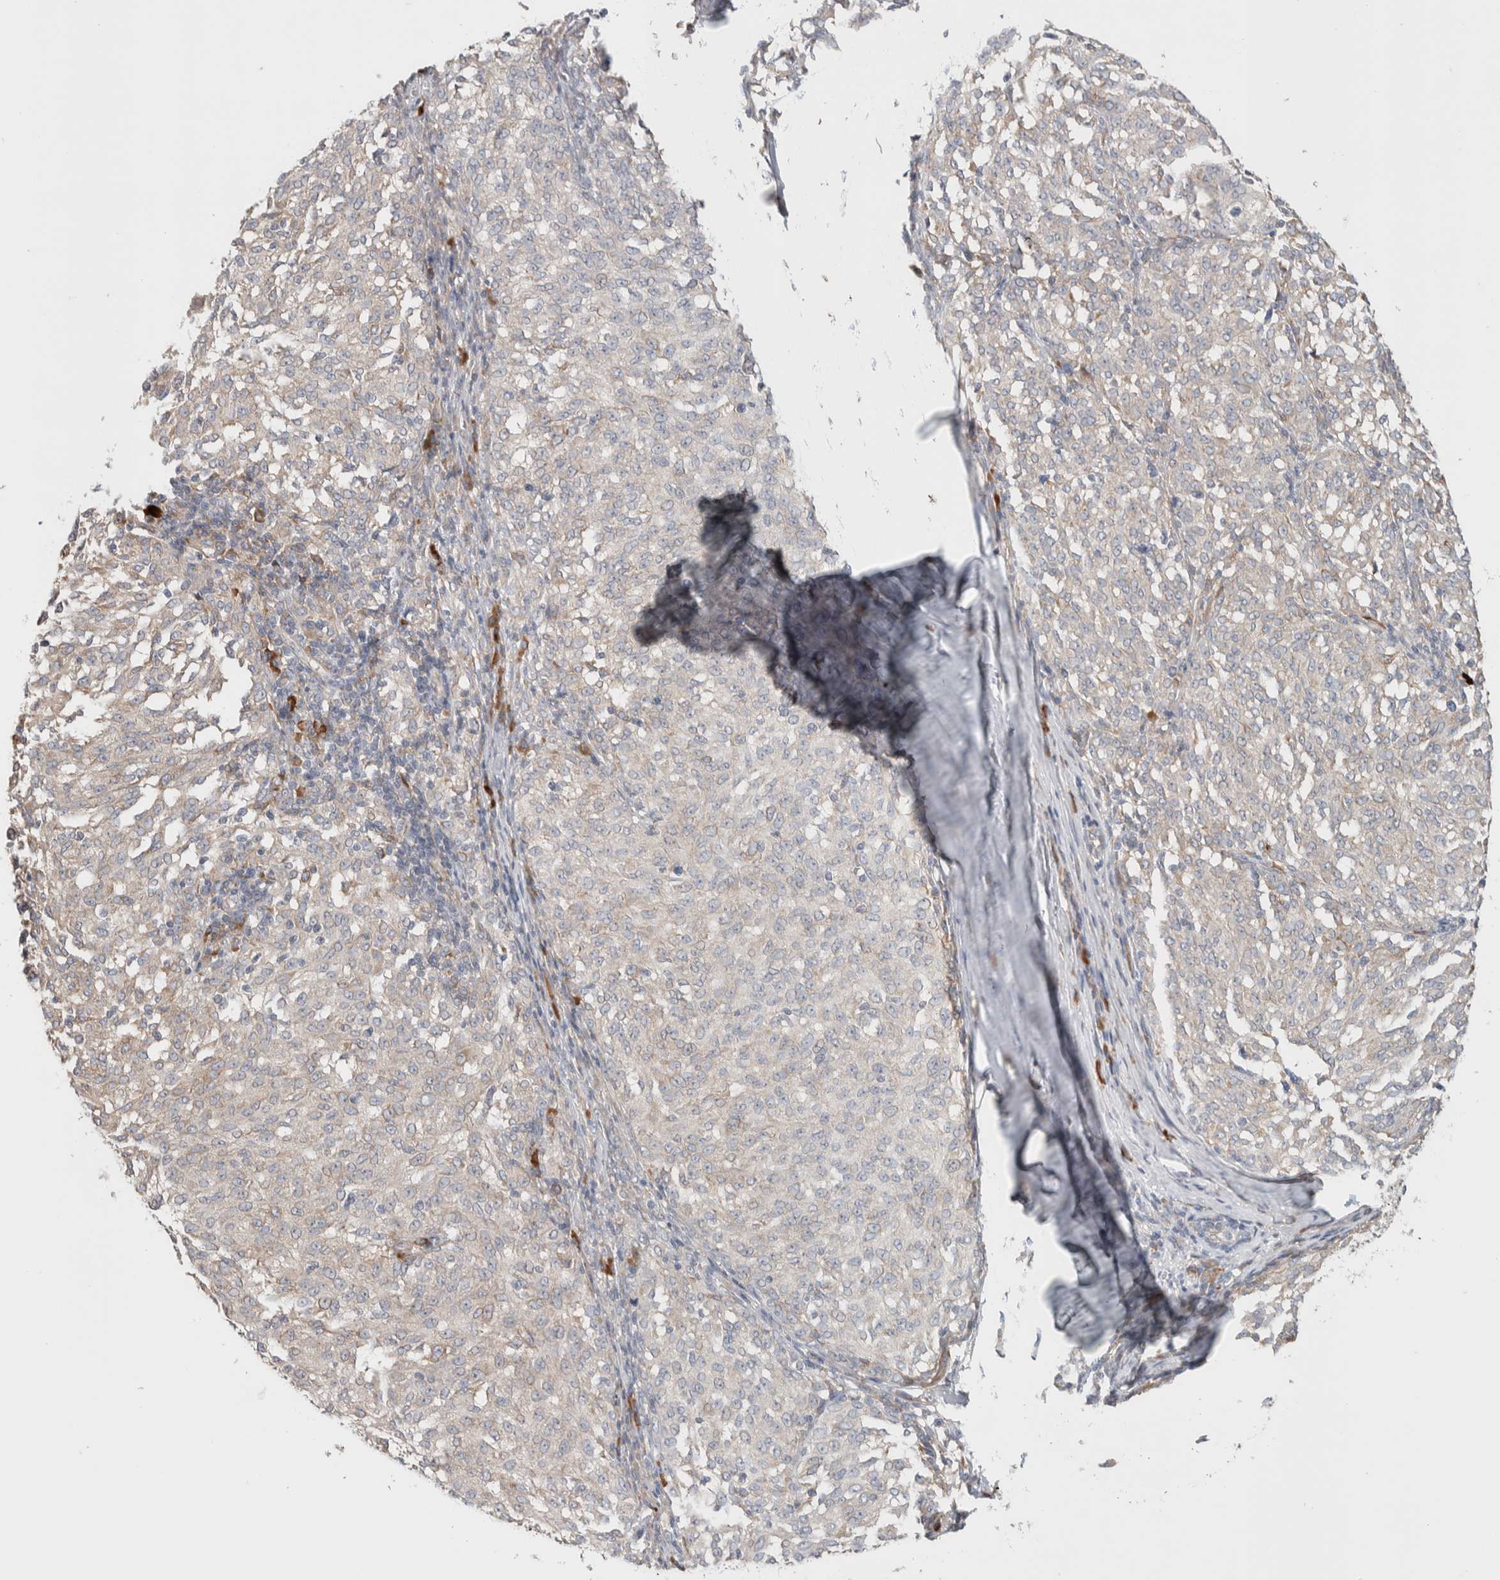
{"staining": {"intensity": "weak", "quantity": "25%-75%", "location": "cytoplasmic/membranous"}, "tissue": "melanoma", "cell_type": "Tumor cells", "image_type": "cancer", "snomed": [{"axis": "morphology", "description": "Malignant melanoma, NOS"}, {"axis": "topography", "description": "Skin"}], "caption": "Weak cytoplasmic/membranous protein expression is present in about 25%-75% of tumor cells in malignant melanoma.", "gene": "ADCY8", "patient": {"sex": "female", "age": 72}}